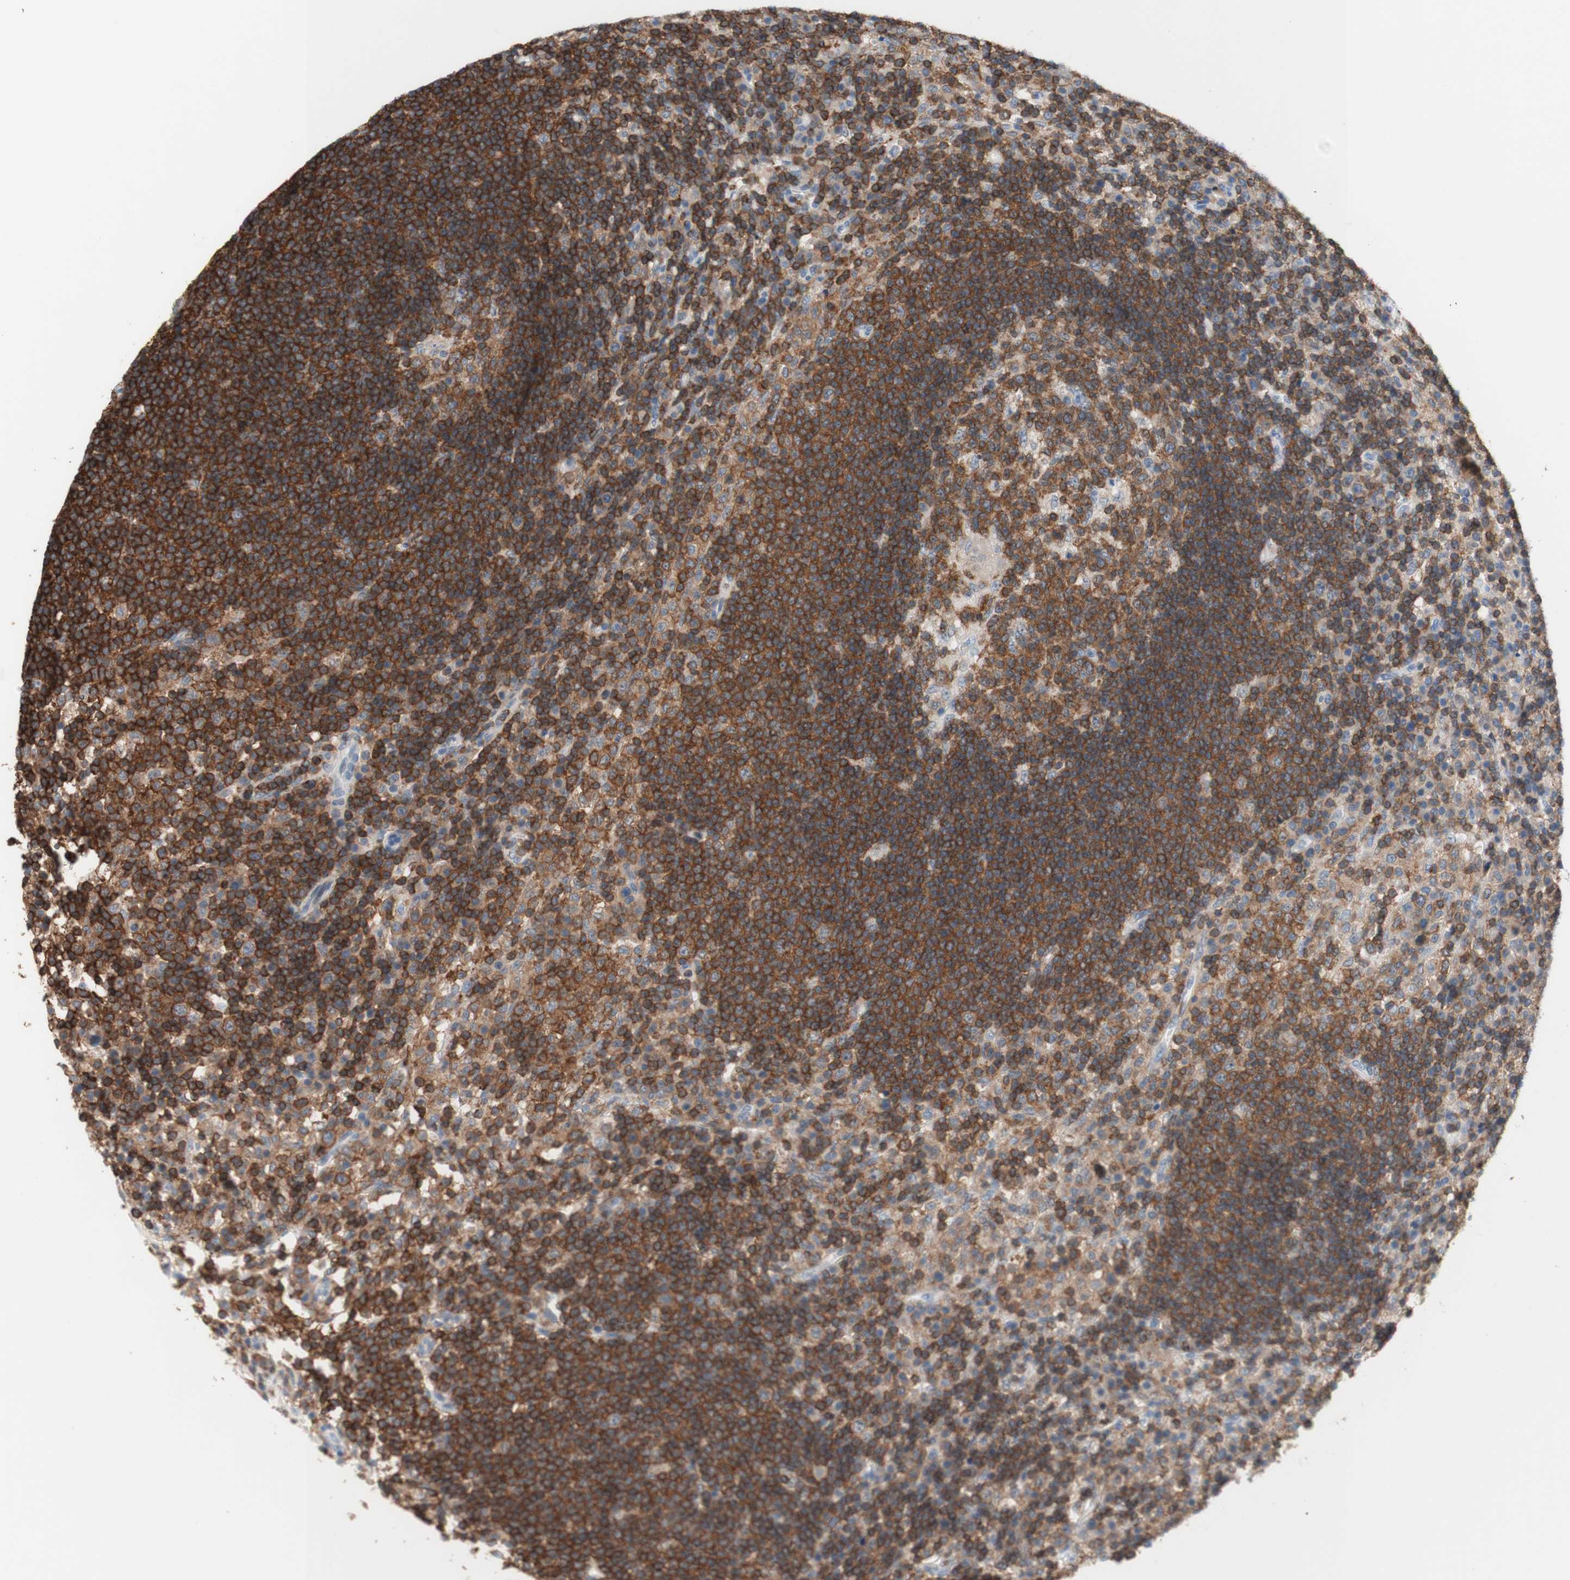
{"staining": {"intensity": "strong", "quantity": ">75%", "location": "cytoplasmic/membranous"}, "tissue": "lymph node", "cell_type": "Germinal center cells", "image_type": "normal", "snomed": [{"axis": "morphology", "description": "Normal tissue, NOS"}, {"axis": "topography", "description": "Lymph node"}], "caption": "Germinal center cells exhibit high levels of strong cytoplasmic/membranous positivity in about >75% of cells in unremarkable human lymph node.", "gene": "SPINK6", "patient": {"sex": "female", "age": 53}}